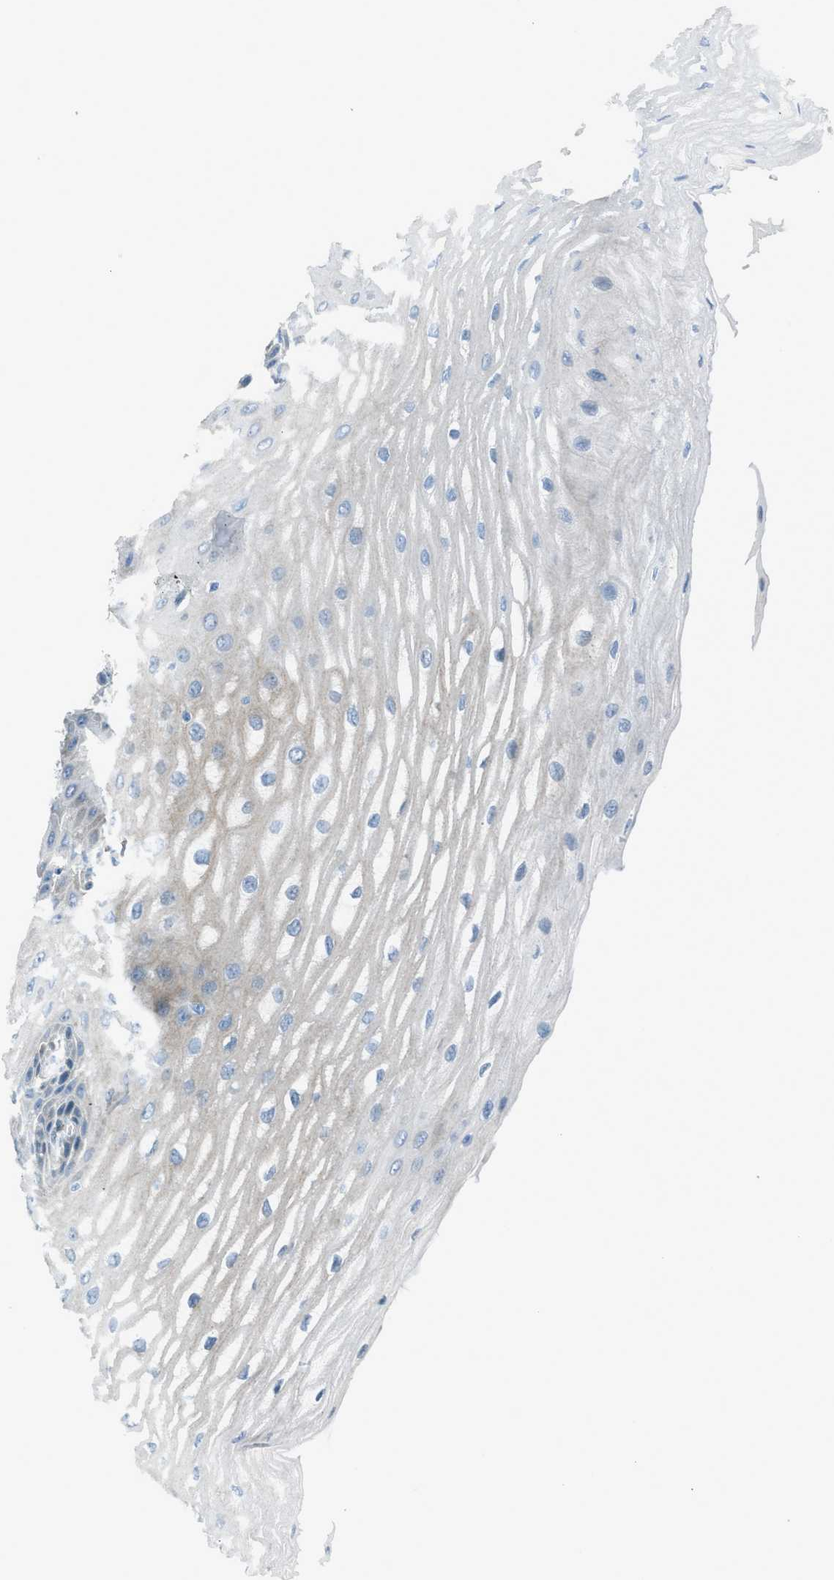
{"staining": {"intensity": "weak", "quantity": "<25%", "location": "cytoplasmic/membranous"}, "tissue": "esophagus", "cell_type": "Squamous epithelial cells", "image_type": "normal", "snomed": [{"axis": "morphology", "description": "Normal tissue, NOS"}, {"axis": "topography", "description": "Esophagus"}], "caption": "This micrograph is of normal esophagus stained with IHC to label a protein in brown with the nuclei are counter-stained blue. There is no expression in squamous epithelial cells.", "gene": "RNF41", "patient": {"sex": "male", "age": 54}}